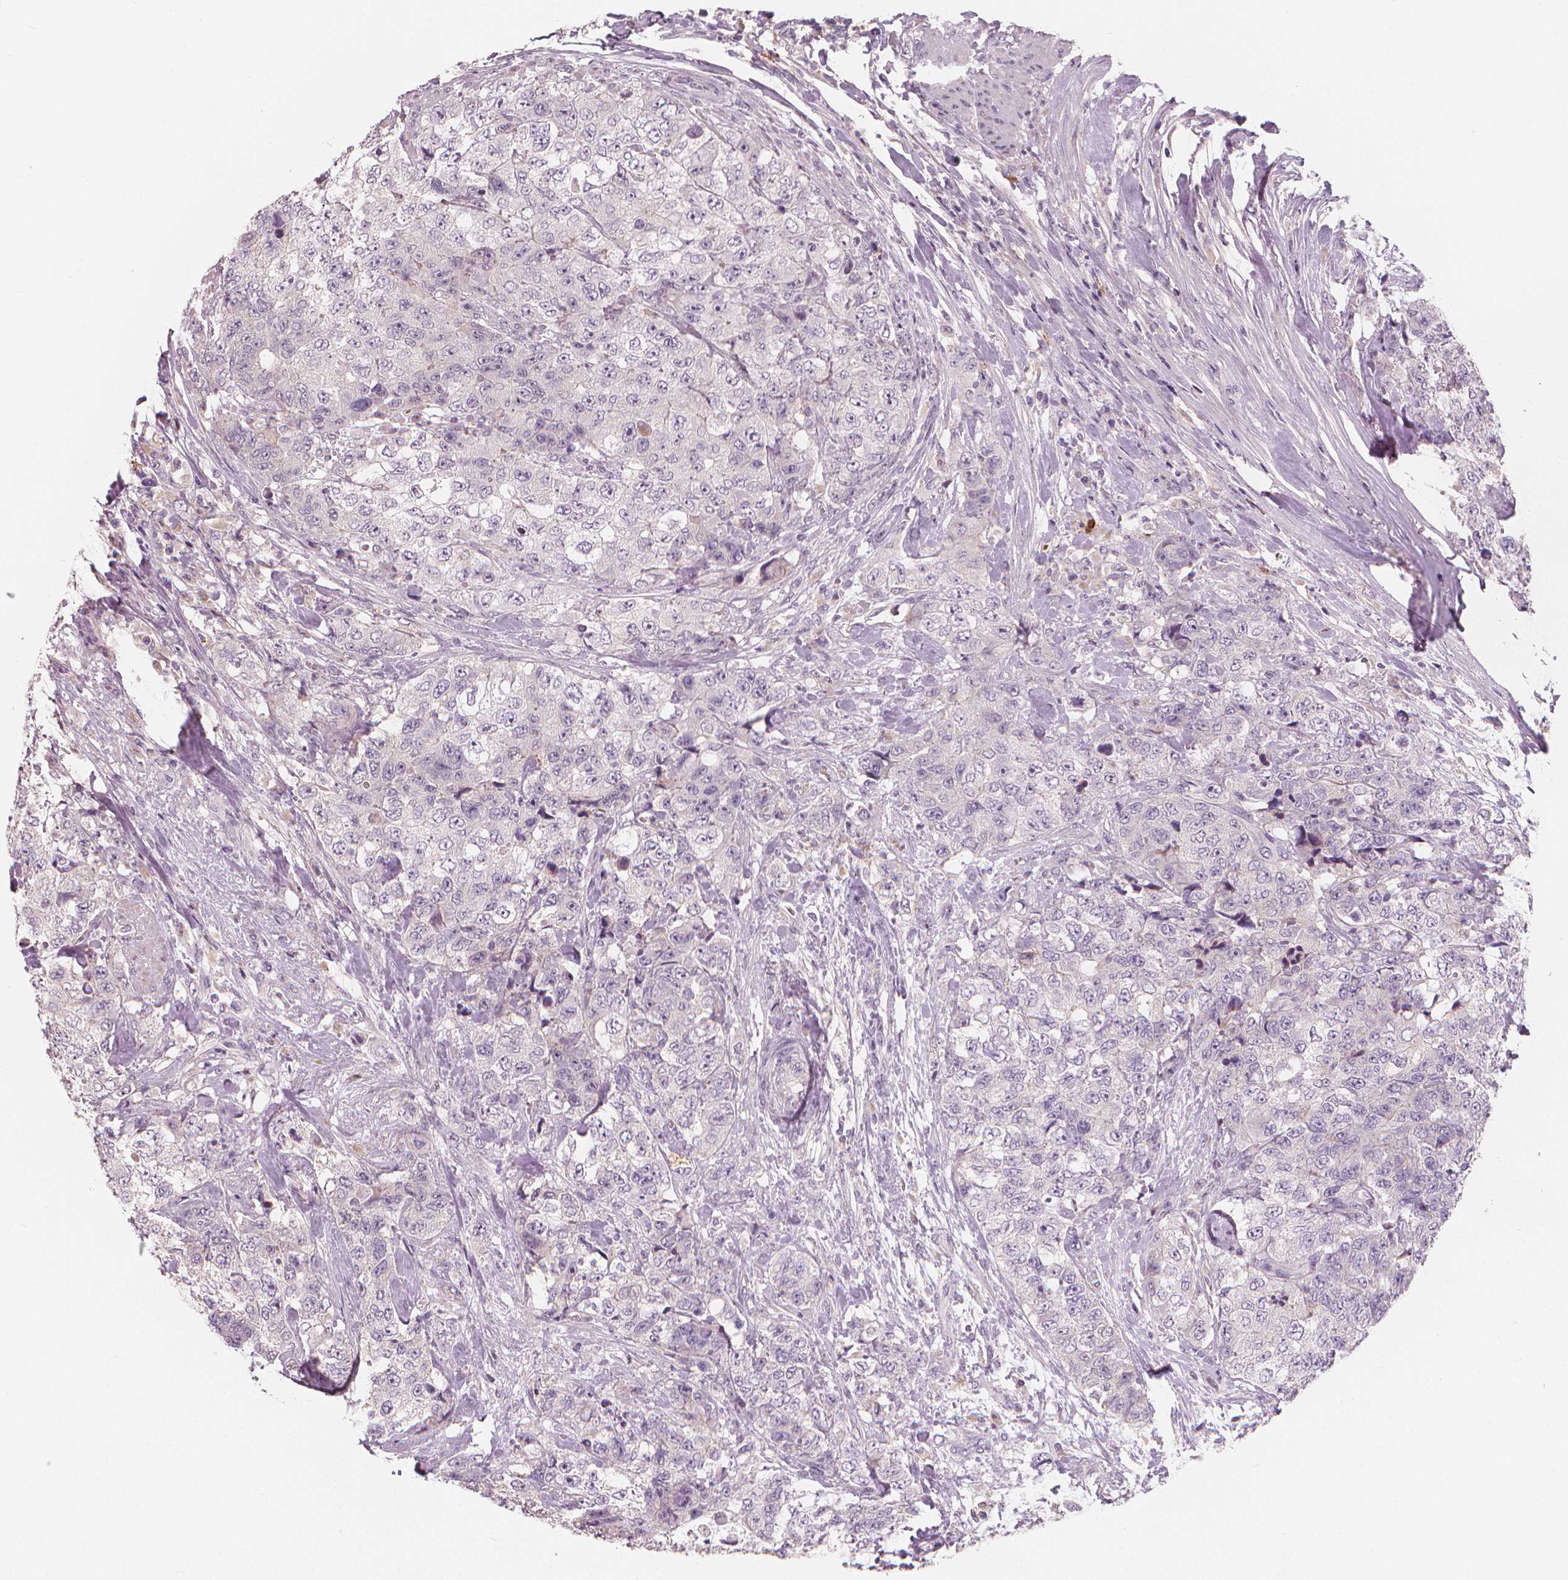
{"staining": {"intensity": "negative", "quantity": "none", "location": "none"}, "tissue": "urothelial cancer", "cell_type": "Tumor cells", "image_type": "cancer", "snomed": [{"axis": "morphology", "description": "Urothelial carcinoma, High grade"}, {"axis": "topography", "description": "Urinary bladder"}], "caption": "Immunohistochemistry histopathology image of neoplastic tissue: human urothelial cancer stained with DAB (3,3'-diaminobenzidine) displays no significant protein positivity in tumor cells.", "gene": "RNASE7", "patient": {"sex": "female", "age": 78}}